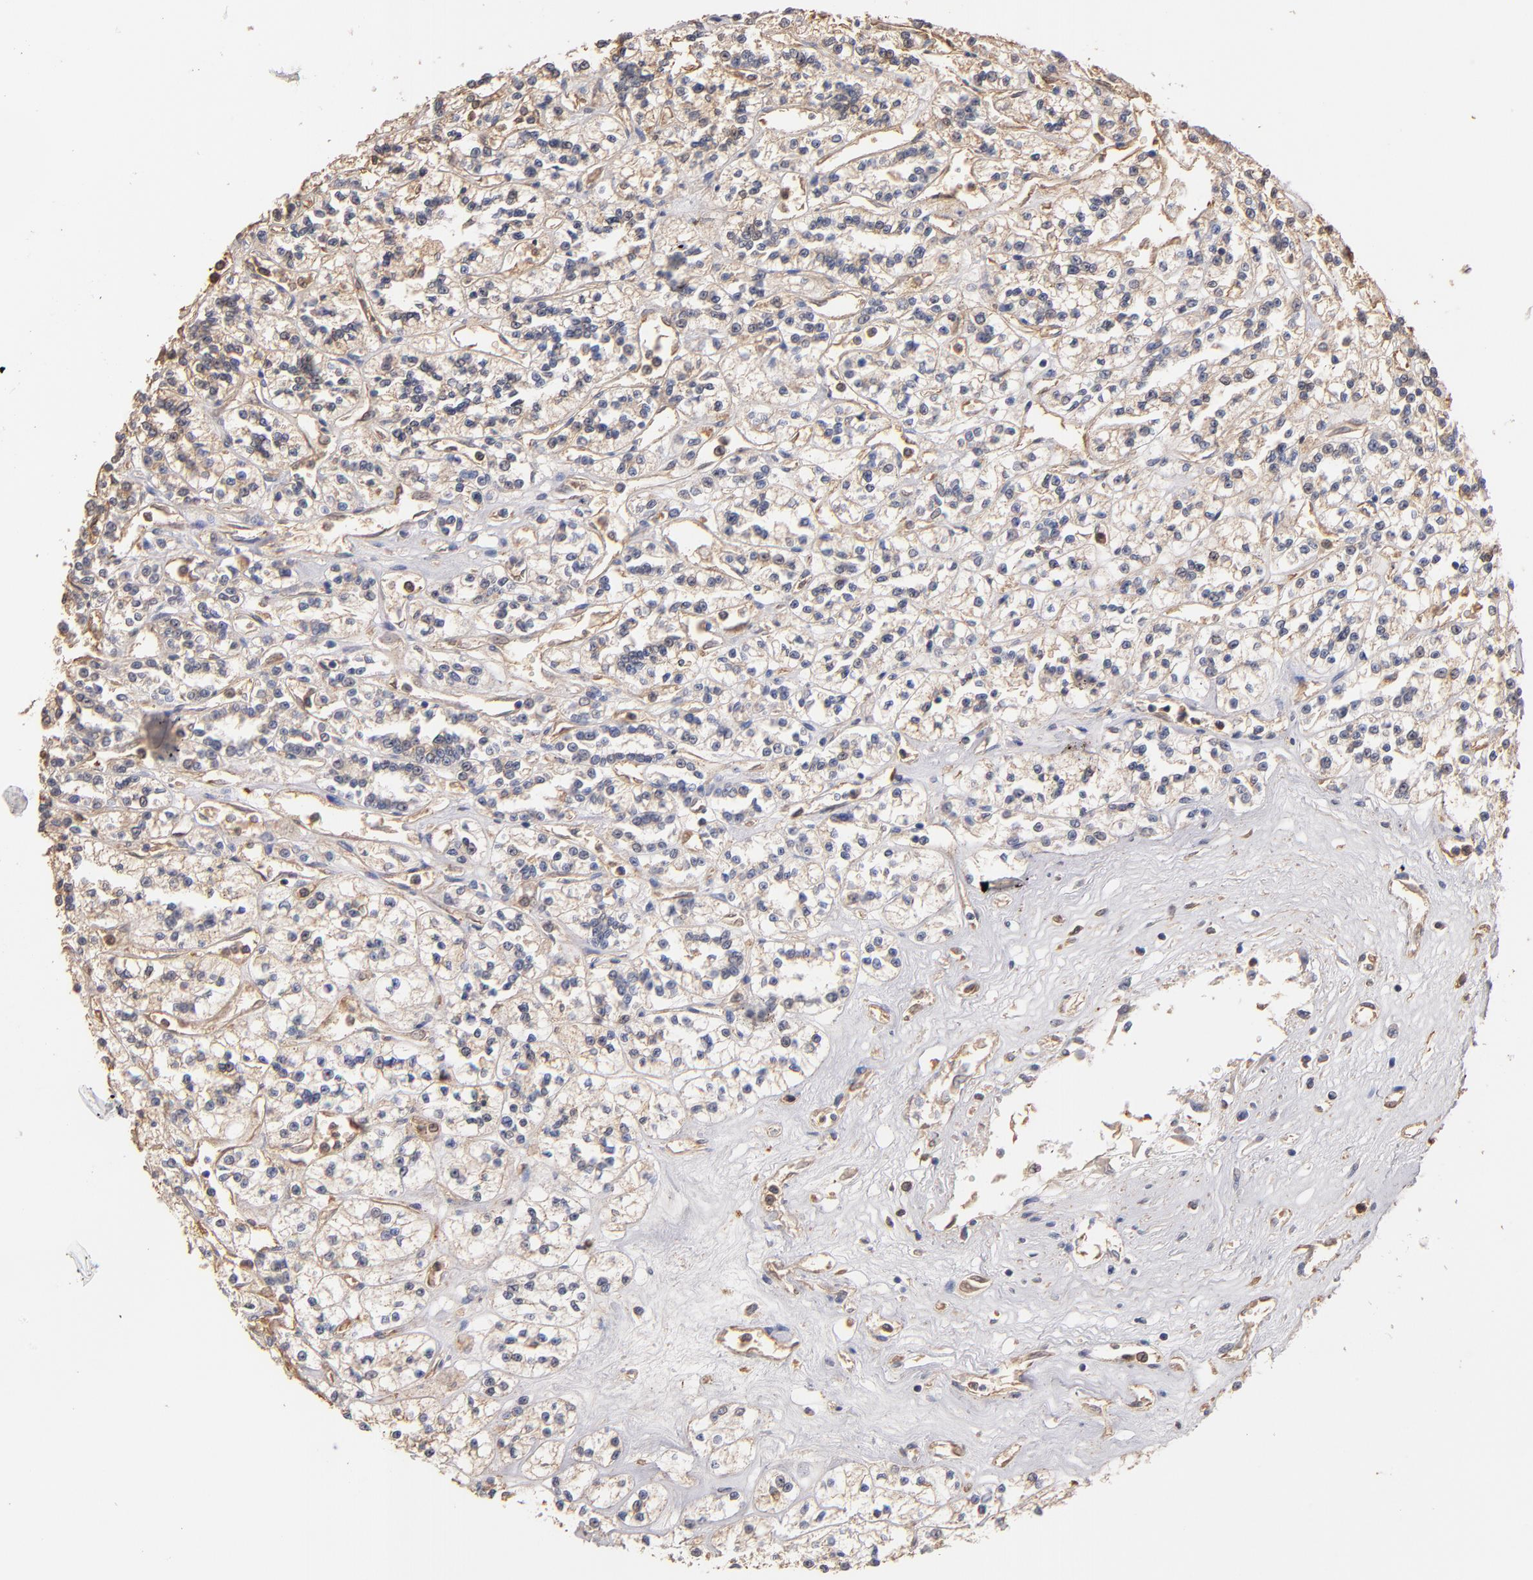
{"staining": {"intensity": "weak", "quantity": "25%-75%", "location": "cytoplasmic/membranous"}, "tissue": "renal cancer", "cell_type": "Tumor cells", "image_type": "cancer", "snomed": [{"axis": "morphology", "description": "Adenocarcinoma, NOS"}, {"axis": "topography", "description": "Kidney"}], "caption": "Immunohistochemistry (IHC) of human renal cancer exhibits low levels of weak cytoplasmic/membranous positivity in about 25%-75% of tumor cells. (DAB IHC with brightfield microscopy, high magnification).", "gene": "RO60", "patient": {"sex": "female", "age": 76}}